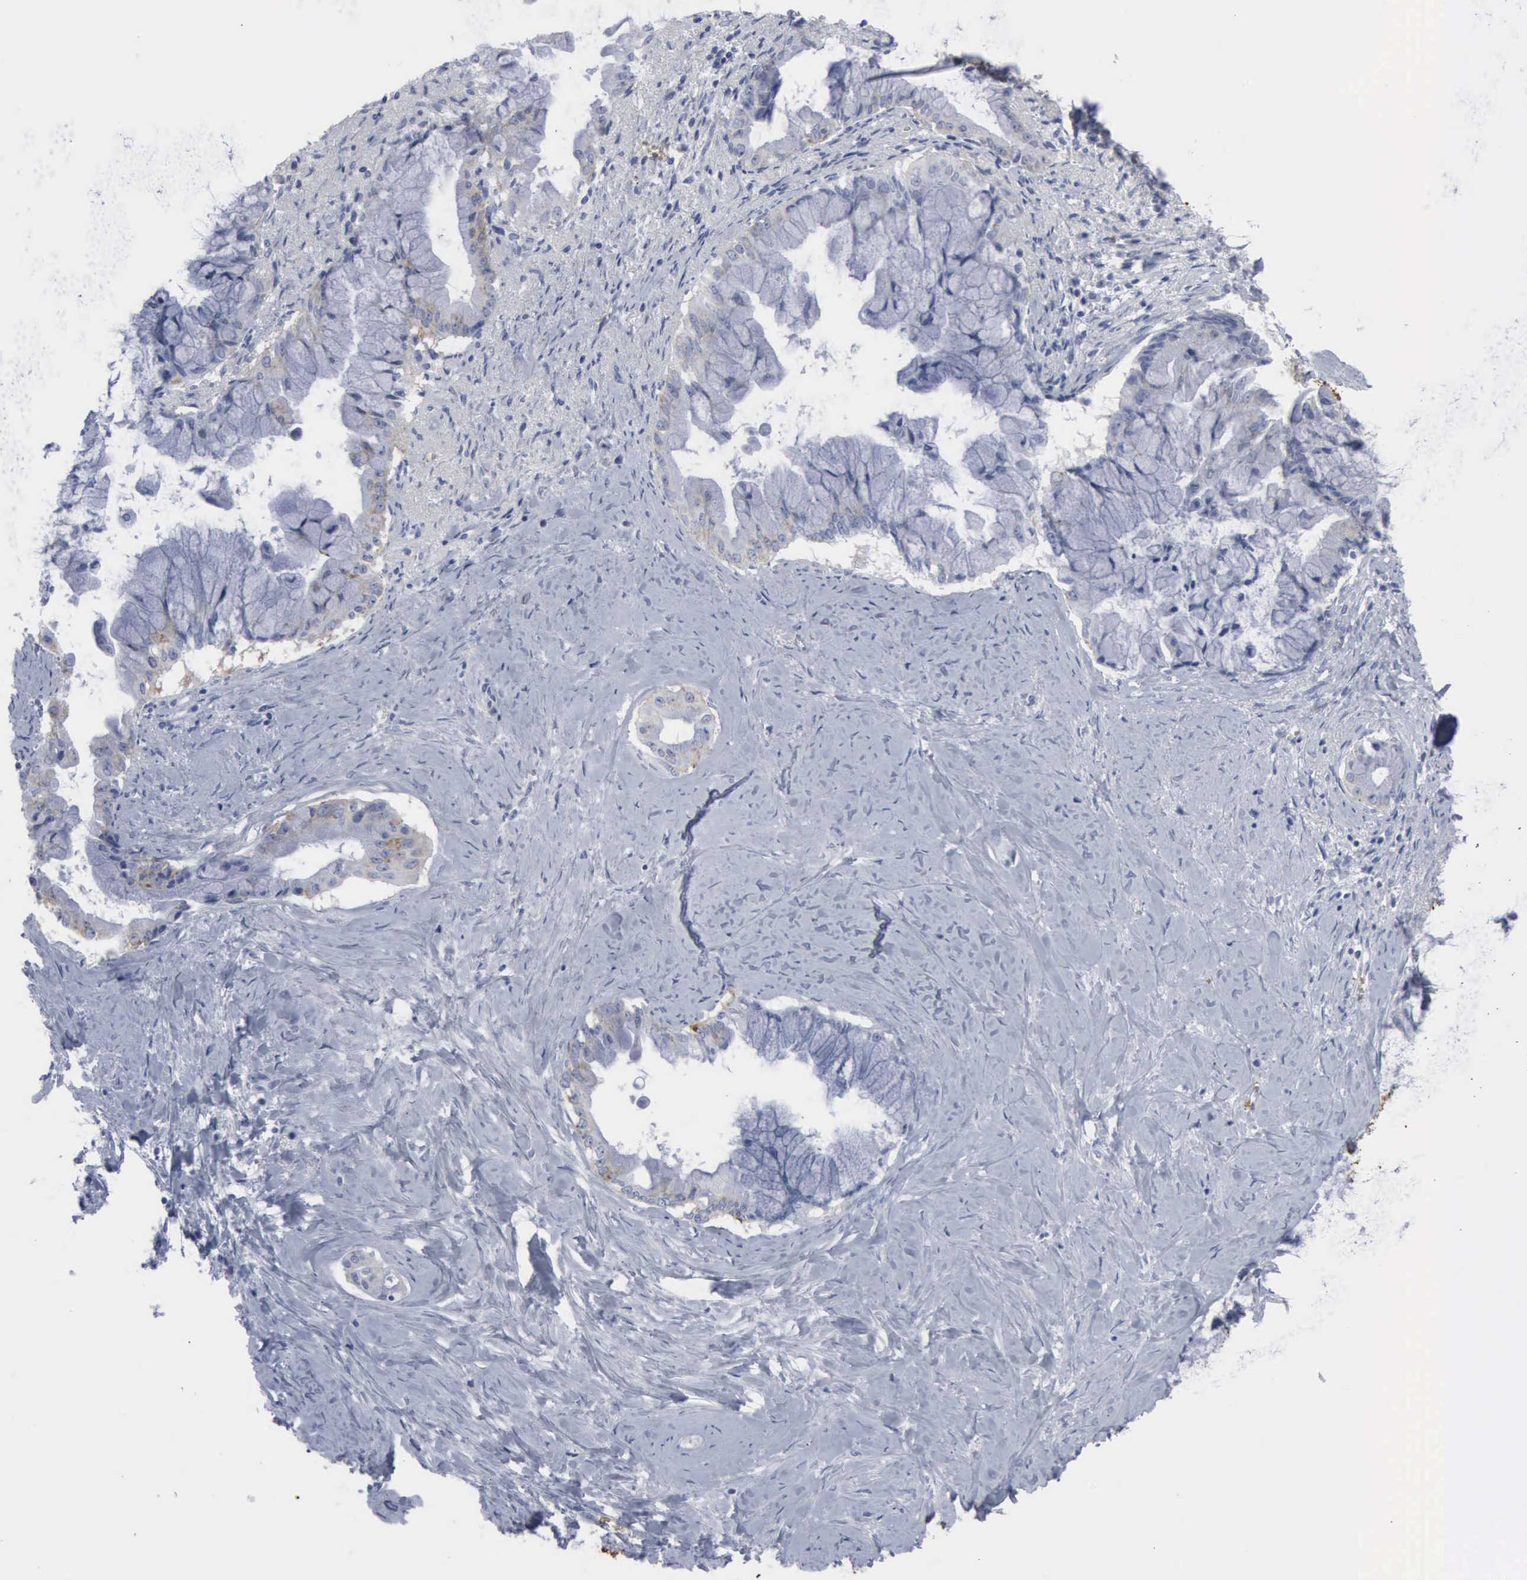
{"staining": {"intensity": "weak", "quantity": "25%-75%", "location": "cytoplasmic/membranous"}, "tissue": "pancreatic cancer", "cell_type": "Tumor cells", "image_type": "cancer", "snomed": [{"axis": "morphology", "description": "Adenocarcinoma, NOS"}, {"axis": "topography", "description": "Pancreas"}], "caption": "Tumor cells exhibit low levels of weak cytoplasmic/membranous positivity in about 25%-75% of cells in human pancreatic adenocarcinoma.", "gene": "TGFB1", "patient": {"sex": "male", "age": 59}}